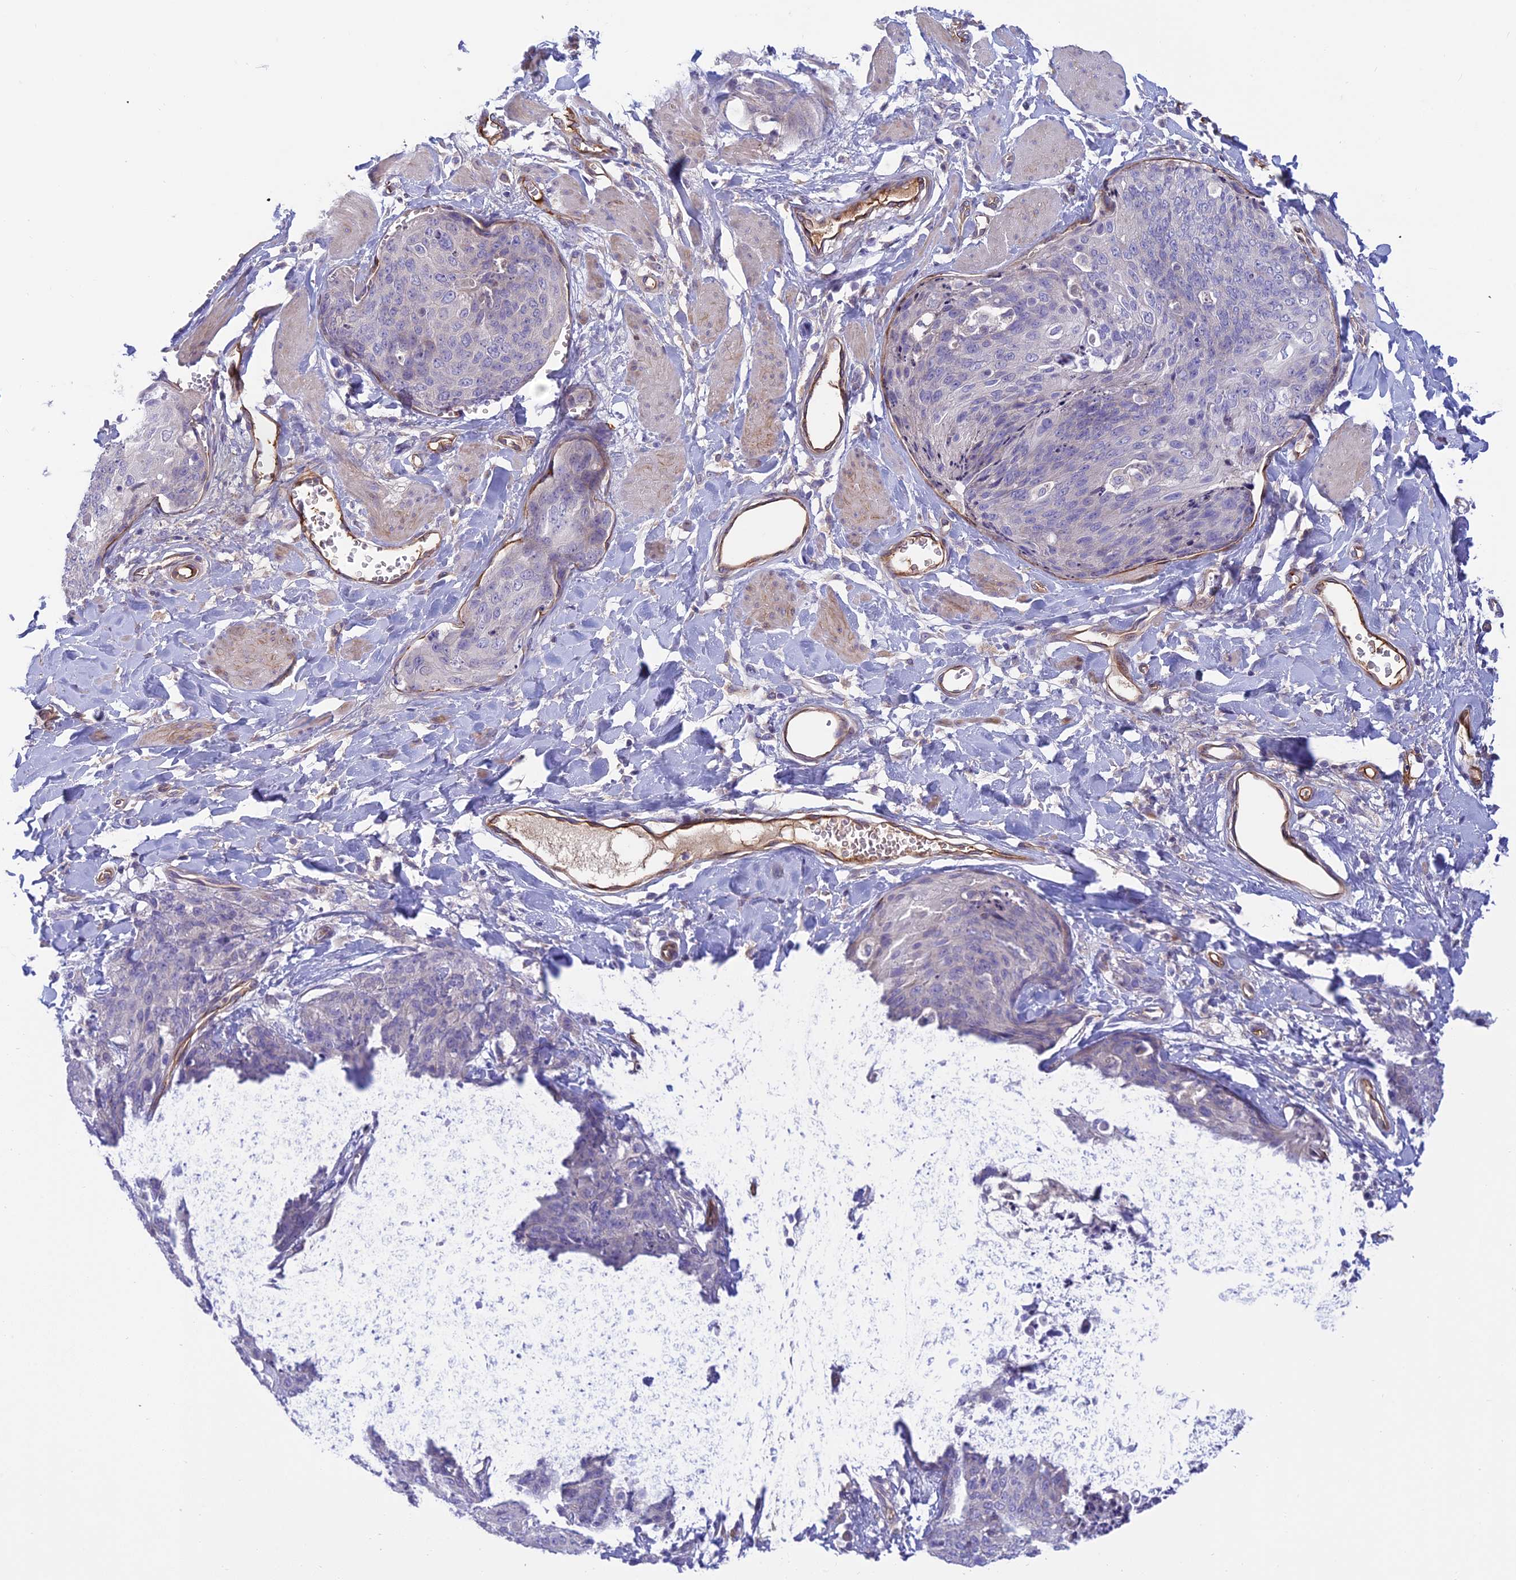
{"staining": {"intensity": "negative", "quantity": "none", "location": "none"}, "tissue": "skin cancer", "cell_type": "Tumor cells", "image_type": "cancer", "snomed": [{"axis": "morphology", "description": "Squamous cell carcinoma, NOS"}, {"axis": "topography", "description": "Skin"}, {"axis": "topography", "description": "Vulva"}], "caption": "Immunohistochemistry (IHC) histopathology image of neoplastic tissue: human skin squamous cell carcinoma stained with DAB (3,3'-diaminobenzidine) demonstrates no significant protein positivity in tumor cells.", "gene": "DUS2", "patient": {"sex": "female", "age": 85}}